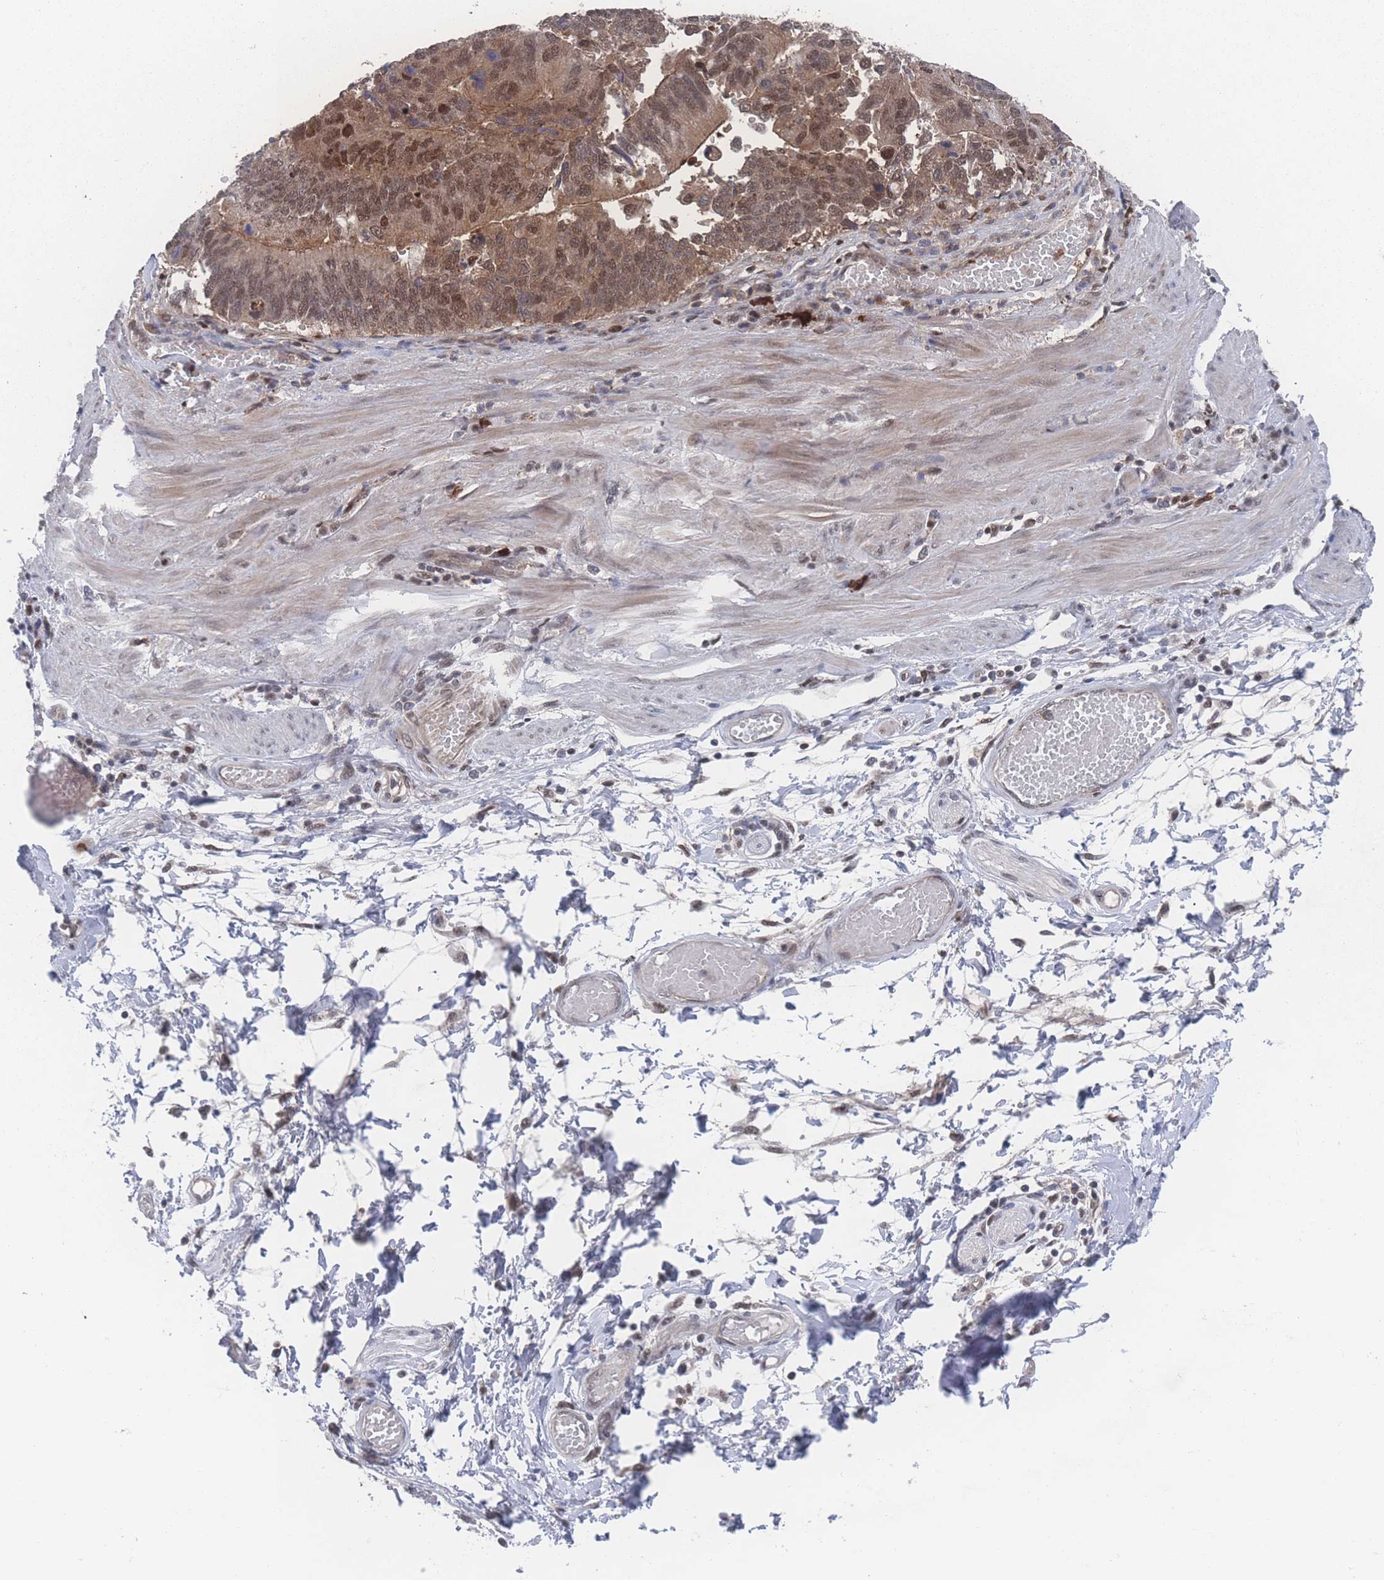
{"staining": {"intensity": "moderate", "quantity": ">75%", "location": "nuclear"}, "tissue": "stomach cancer", "cell_type": "Tumor cells", "image_type": "cancer", "snomed": [{"axis": "morphology", "description": "Adenocarcinoma, NOS"}, {"axis": "topography", "description": "Stomach"}], "caption": "High-magnification brightfield microscopy of adenocarcinoma (stomach) stained with DAB (3,3'-diaminobenzidine) (brown) and counterstained with hematoxylin (blue). tumor cells exhibit moderate nuclear staining is seen in approximately>75% of cells.", "gene": "PSMA1", "patient": {"sex": "male", "age": 59}}